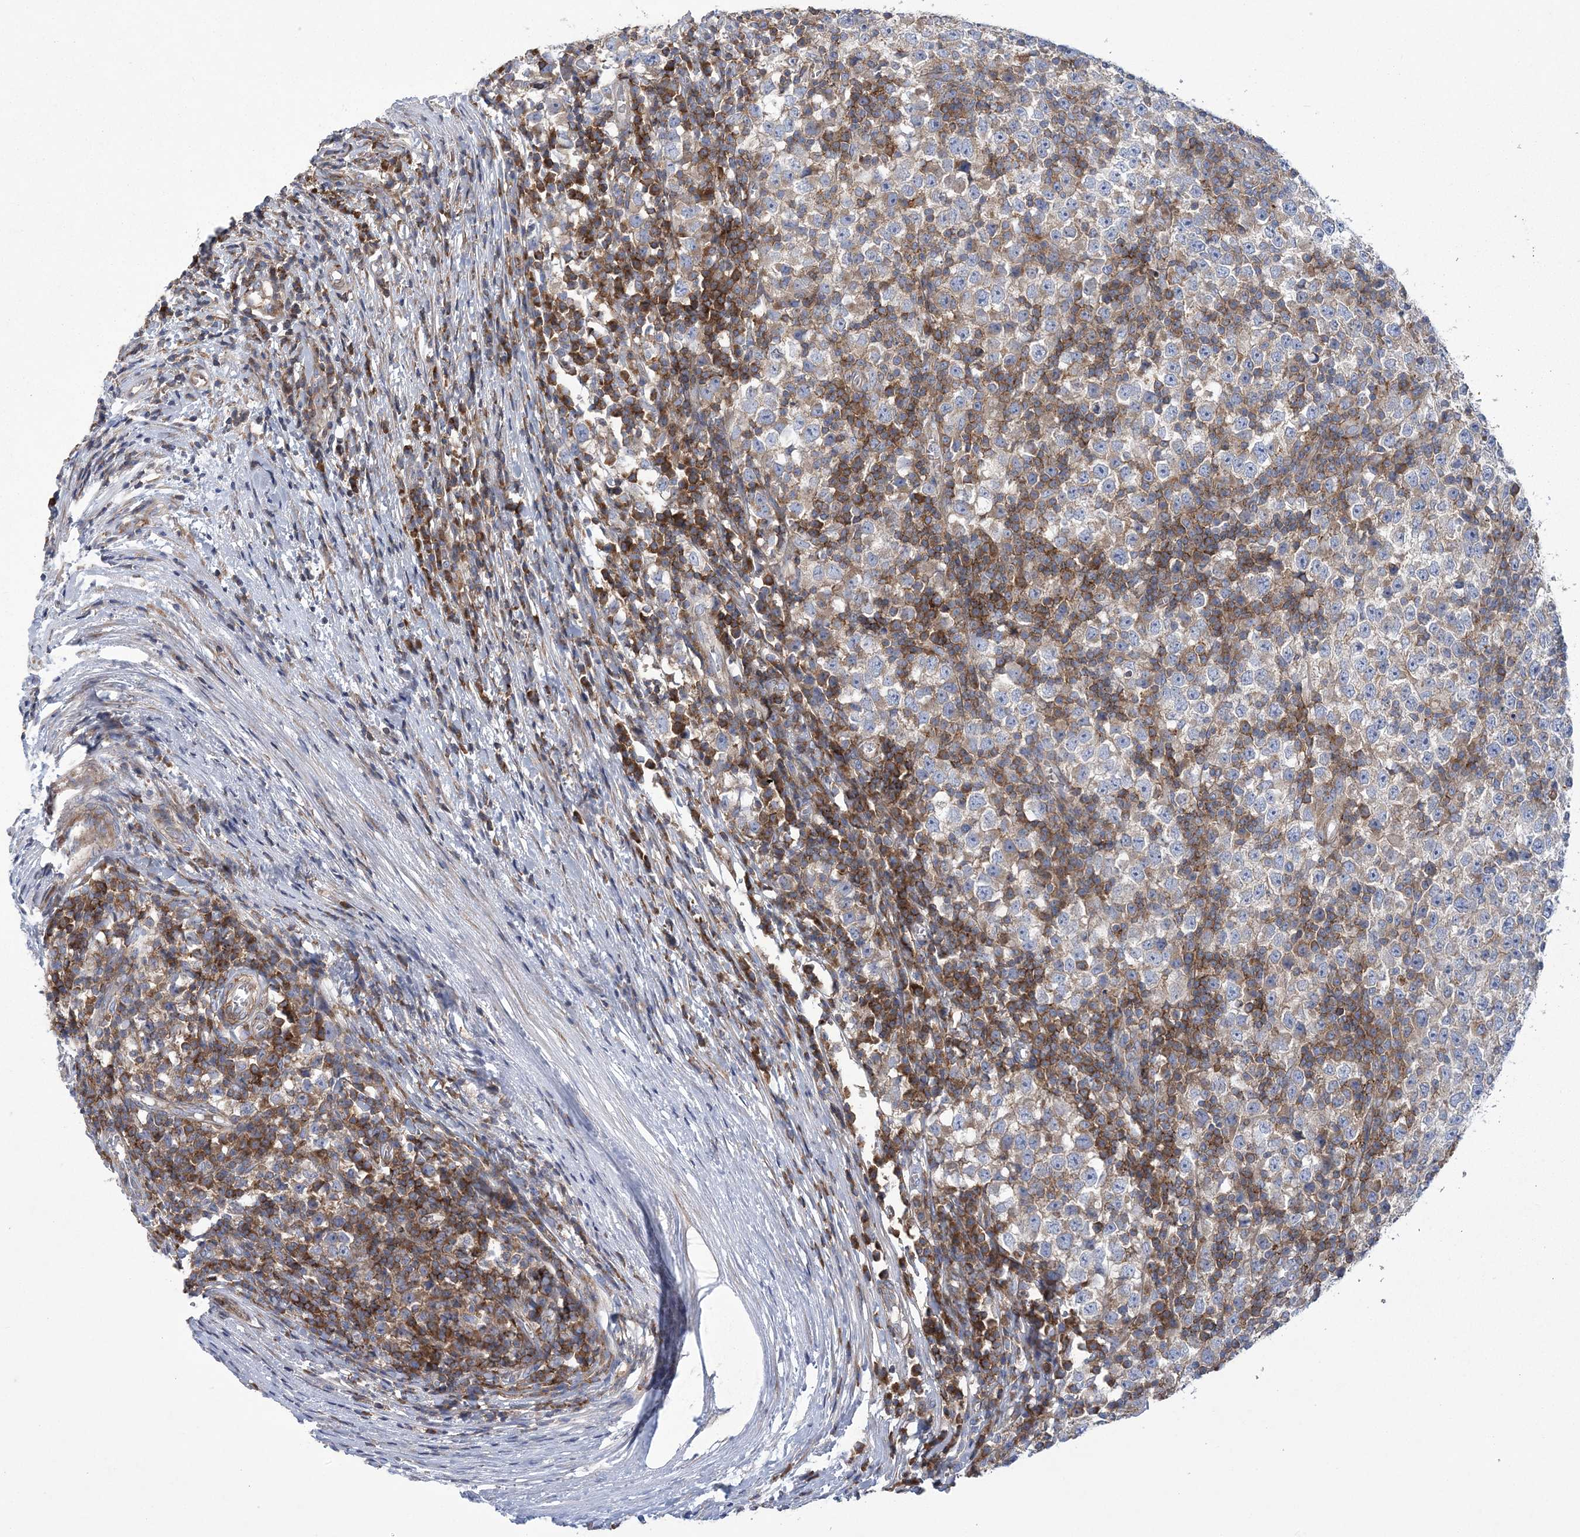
{"staining": {"intensity": "weak", "quantity": ">75%", "location": "cytoplasmic/membranous"}, "tissue": "testis cancer", "cell_type": "Tumor cells", "image_type": "cancer", "snomed": [{"axis": "morphology", "description": "Seminoma, NOS"}, {"axis": "topography", "description": "Testis"}], "caption": "This image demonstrates IHC staining of human testis cancer (seminoma), with low weak cytoplasmic/membranous positivity in approximately >75% of tumor cells.", "gene": "ARSJ", "patient": {"sex": "male", "age": 65}}